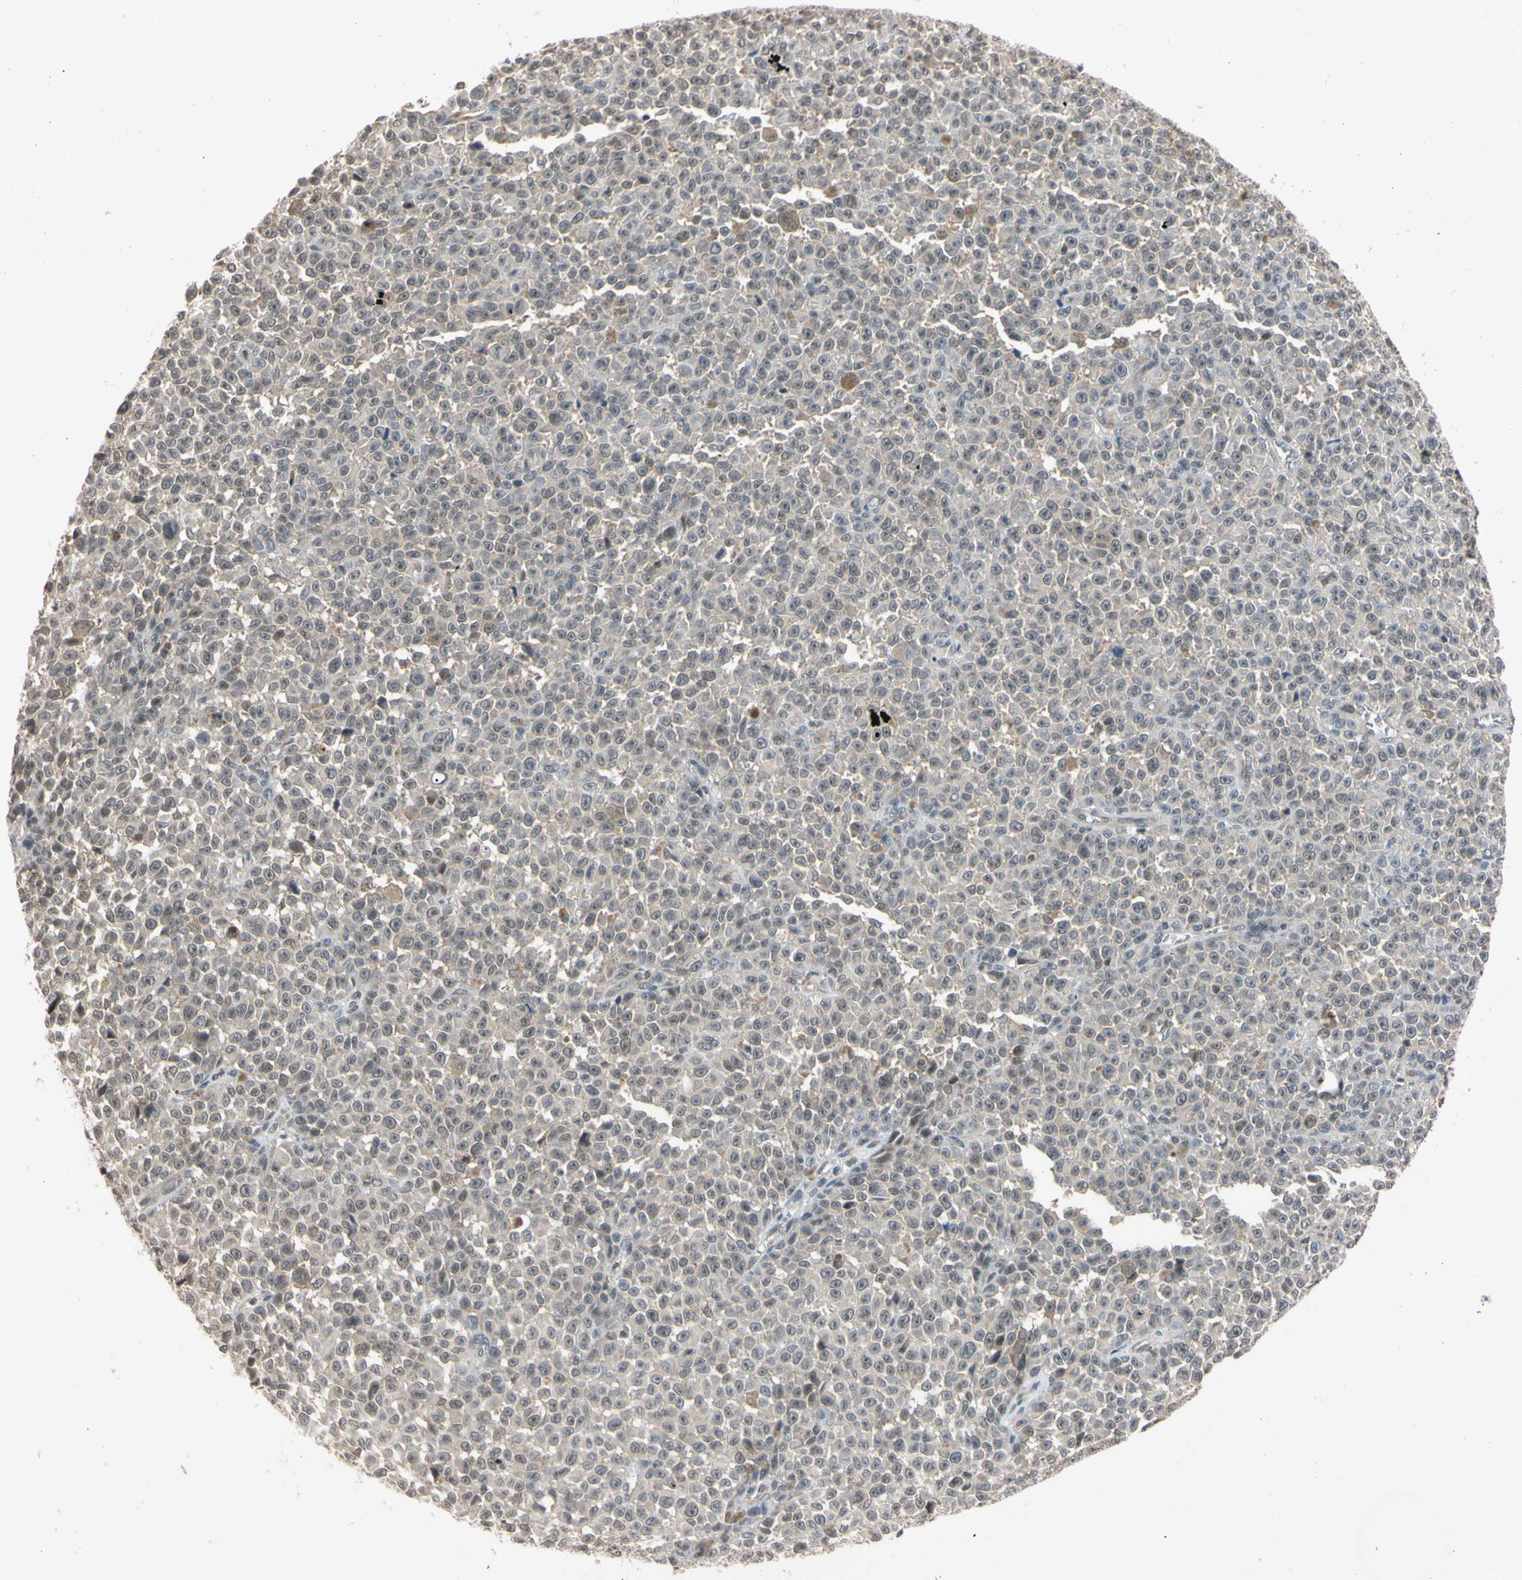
{"staining": {"intensity": "weak", "quantity": "<25%", "location": "cytoplasmic/membranous,nuclear"}, "tissue": "melanoma", "cell_type": "Tumor cells", "image_type": "cancer", "snomed": [{"axis": "morphology", "description": "Malignant melanoma, NOS"}, {"axis": "topography", "description": "Skin"}], "caption": "A micrograph of human malignant melanoma is negative for staining in tumor cells.", "gene": "UBE2I", "patient": {"sex": "female", "age": 82}}